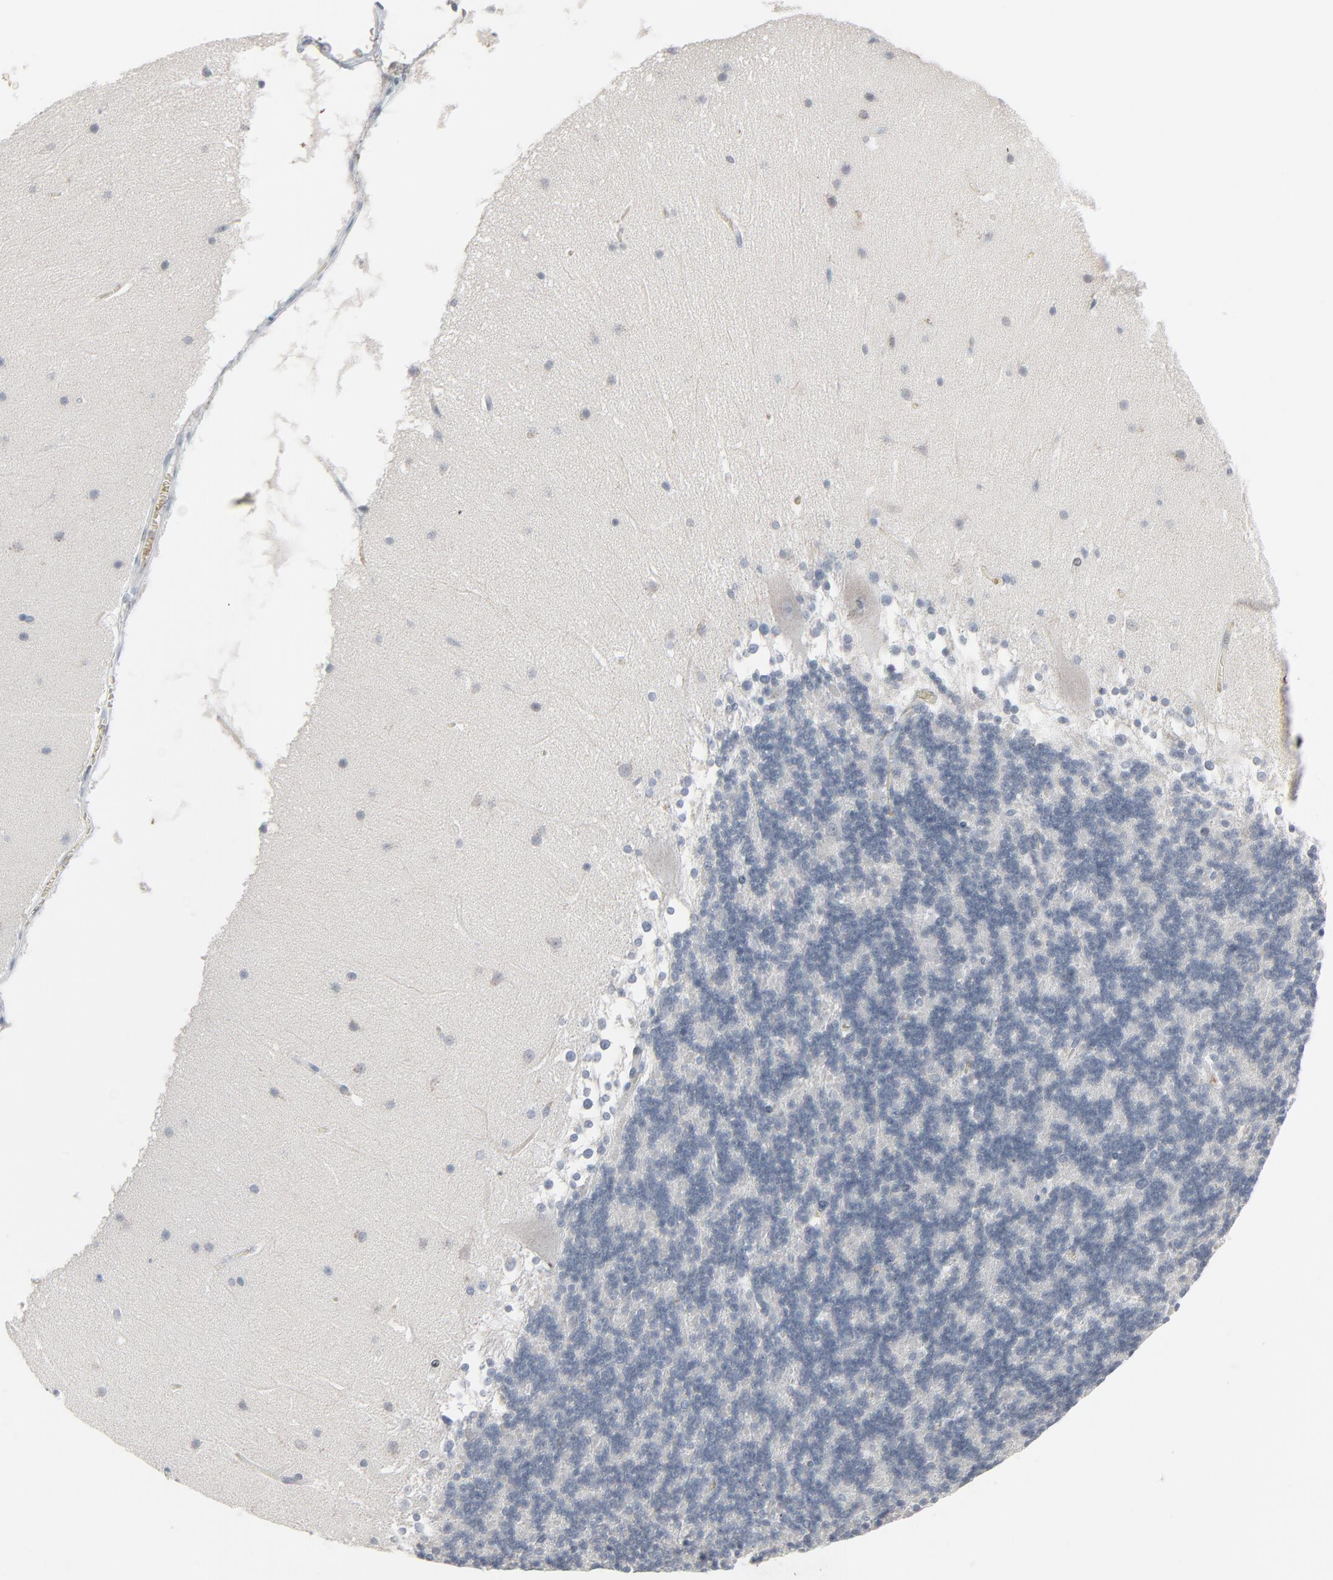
{"staining": {"intensity": "negative", "quantity": "none", "location": "none"}, "tissue": "cerebellum", "cell_type": "Cells in granular layer", "image_type": "normal", "snomed": [{"axis": "morphology", "description": "Normal tissue, NOS"}, {"axis": "topography", "description": "Cerebellum"}], "caption": "The histopathology image displays no significant expression in cells in granular layer of cerebellum. (DAB IHC visualized using brightfield microscopy, high magnification).", "gene": "SAGE1", "patient": {"sex": "female", "age": 19}}